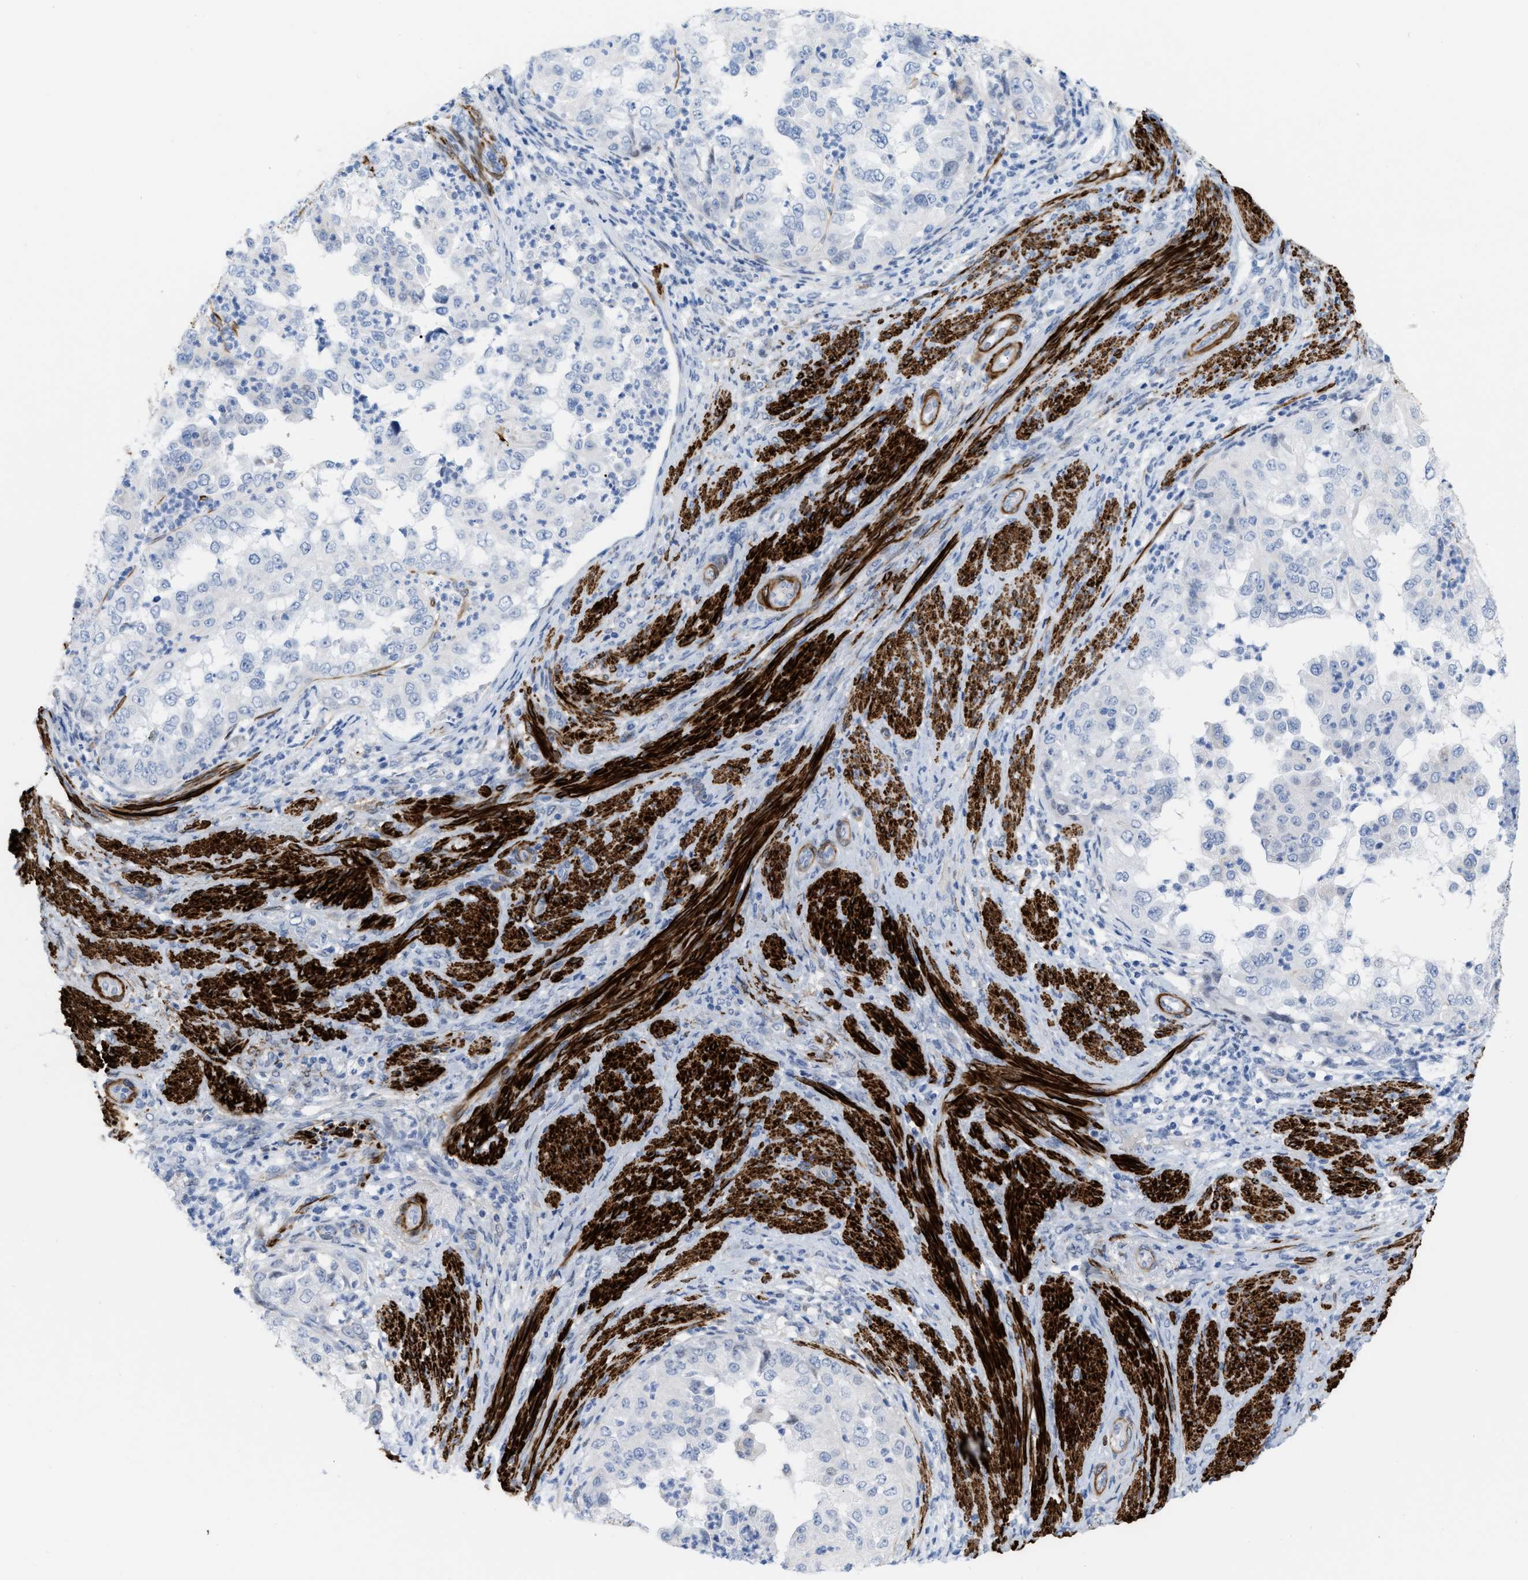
{"staining": {"intensity": "negative", "quantity": "none", "location": "none"}, "tissue": "endometrial cancer", "cell_type": "Tumor cells", "image_type": "cancer", "snomed": [{"axis": "morphology", "description": "Adenocarcinoma, NOS"}, {"axis": "topography", "description": "Endometrium"}], "caption": "Endometrial cancer (adenocarcinoma) was stained to show a protein in brown. There is no significant expression in tumor cells.", "gene": "TAGLN", "patient": {"sex": "female", "age": 85}}